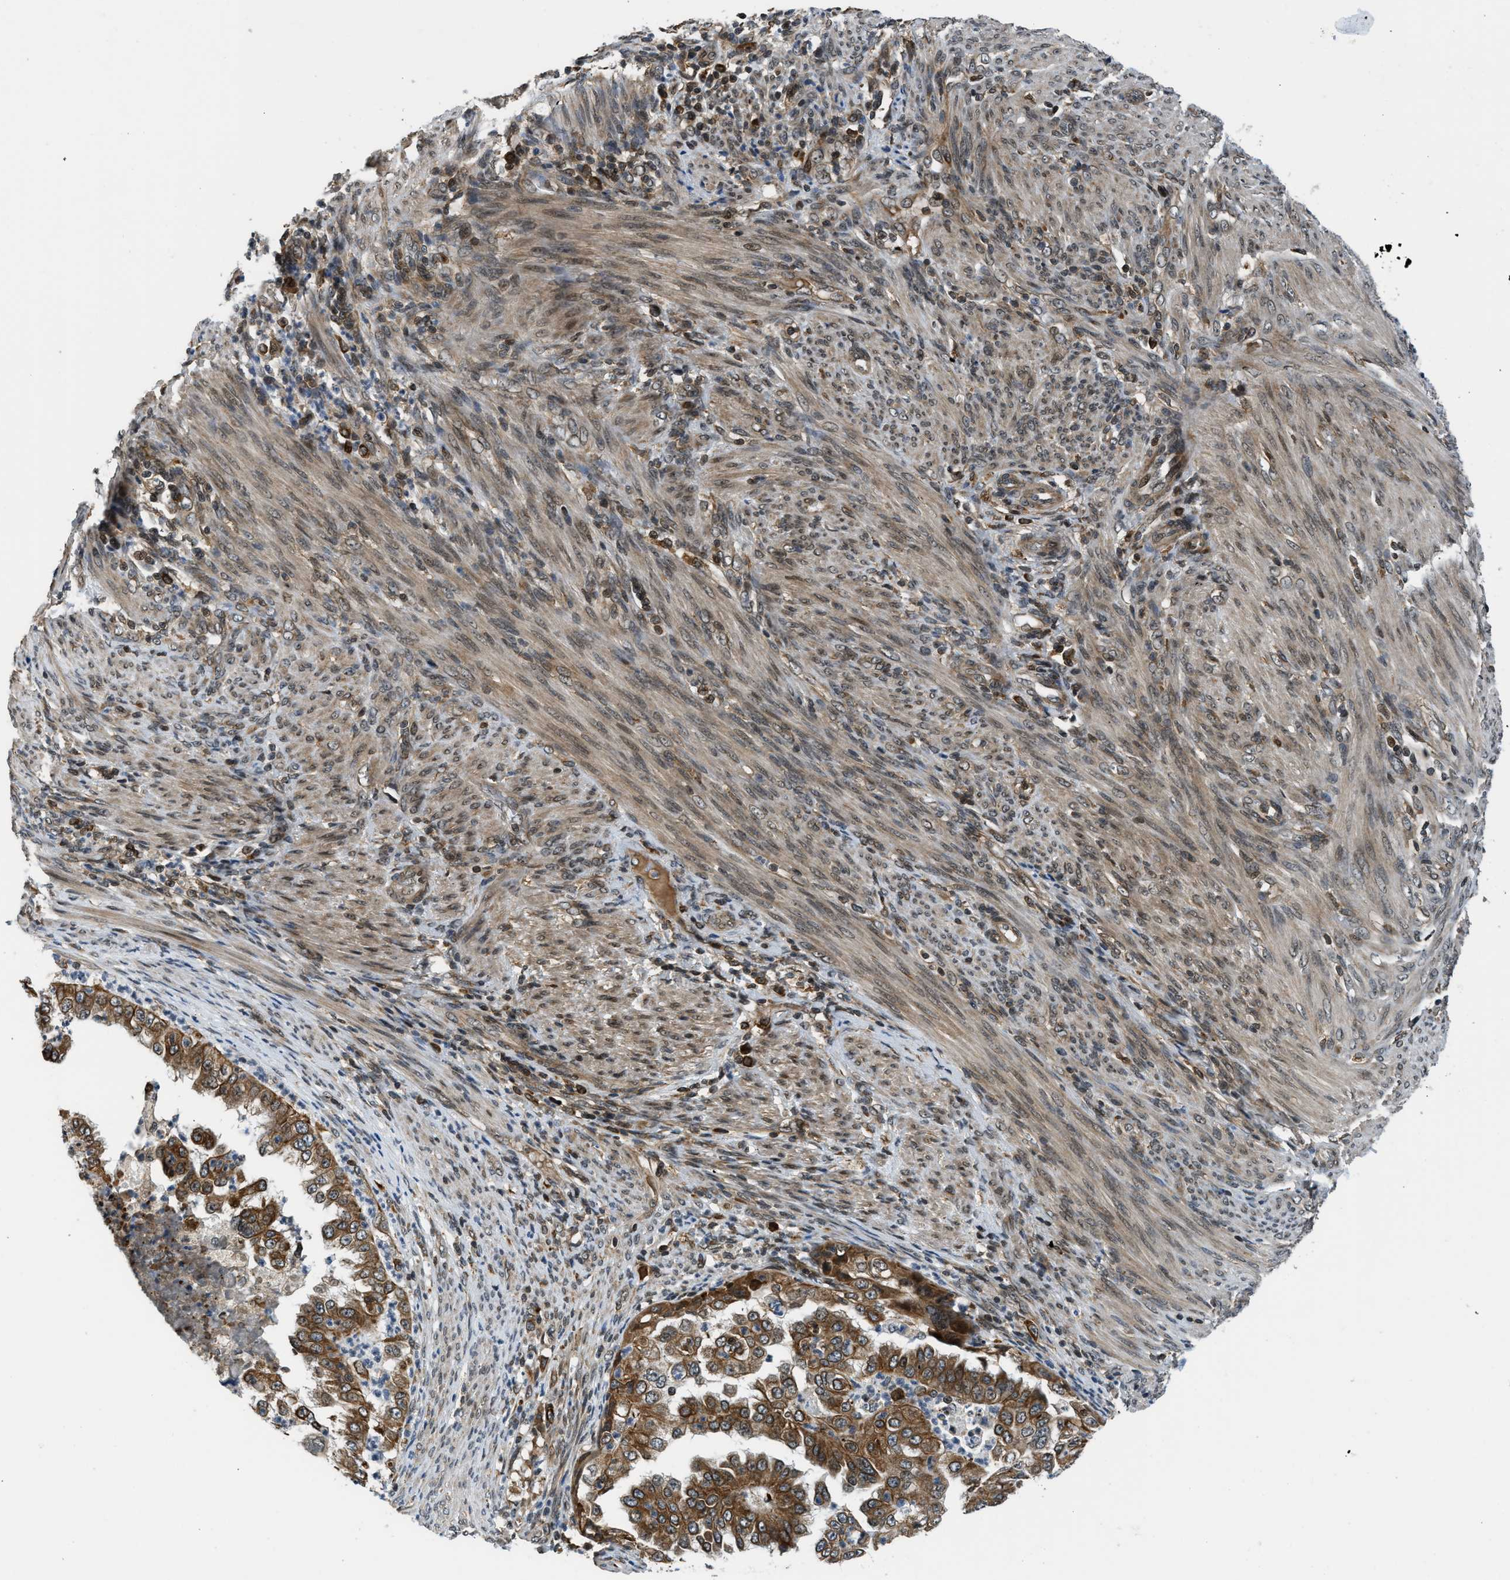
{"staining": {"intensity": "moderate", "quantity": ">75%", "location": "cytoplasmic/membranous"}, "tissue": "endometrial cancer", "cell_type": "Tumor cells", "image_type": "cancer", "snomed": [{"axis": "morphology", "description": "Adenocarcinoma, NOS"}, {"axis": "topography", "description": "Endometrium"}], "caption": "Tumor cells show medium levels of moderate cytoplasmic/membranous staining in approximately >75% of cells in human endometrial adenocarcinoma. (Stains: DAB in brown, nuclei in blue, Microscopy: brightfield microscopy at high magnification).", "gene": "RETREG3", "patient": {"sex": "female", "age": 85}}